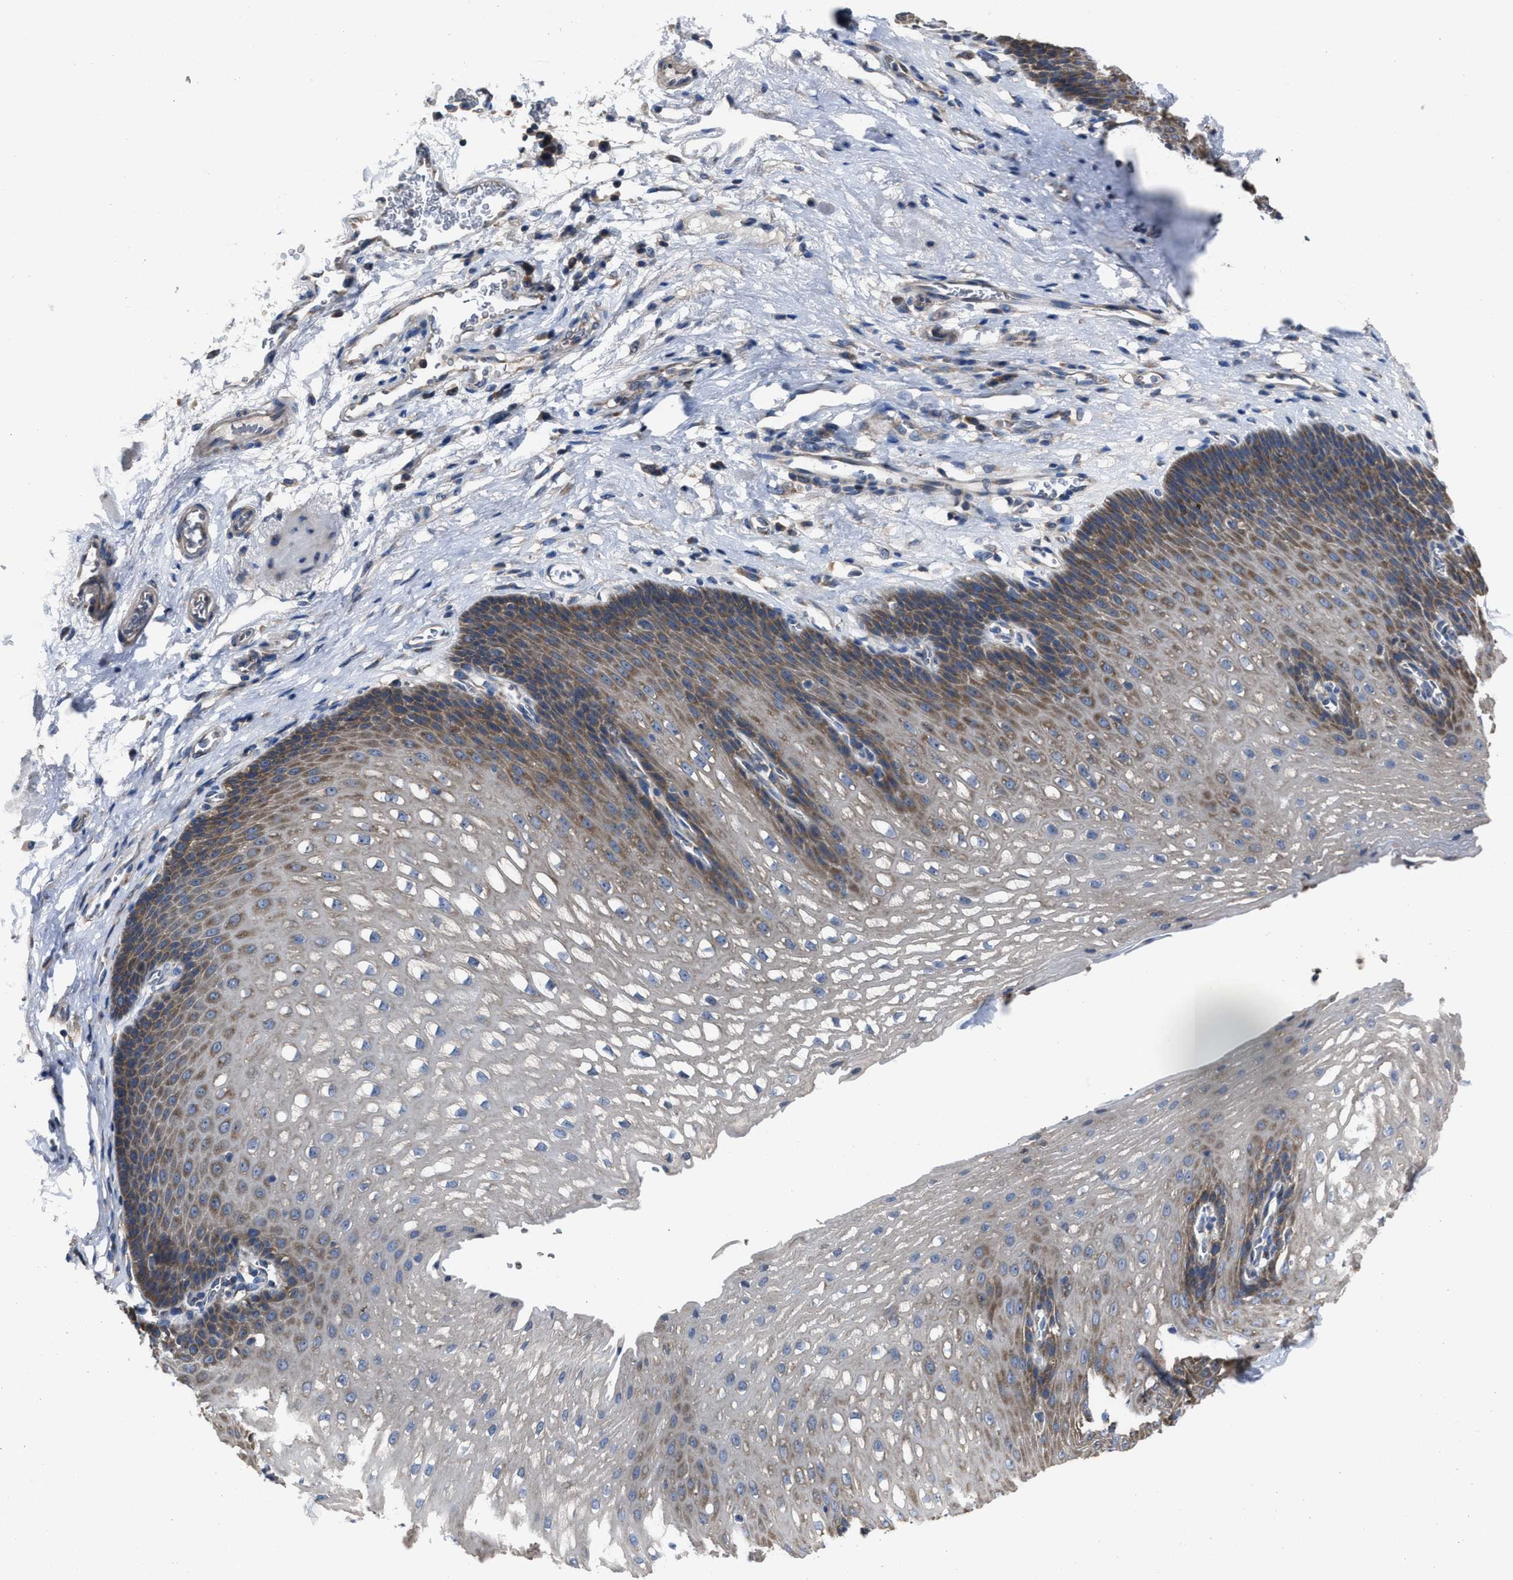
{"staining": {"intensity": "moderate", "quantity": "<25%", "location": "cytoplasmic/membranous"}, "tissue": "esophagus", "cell_type": "Squamous epithelial cells", "image_type": "normal", "snomed": [{"axis": "morphology", "description": "Normal tissue, NOS"}, {"axis": "topography", "description": "Esophagus"}], "caption": "IHC photomicrograph of benign human esophagus stained for a protein (brown), which reveals low levels of moderate cytoplasmic/membranous positivity in about <25% of squamous epithelial cells.", "gene": "UPF1", "patient": {"sex": "male", "age": 48}}